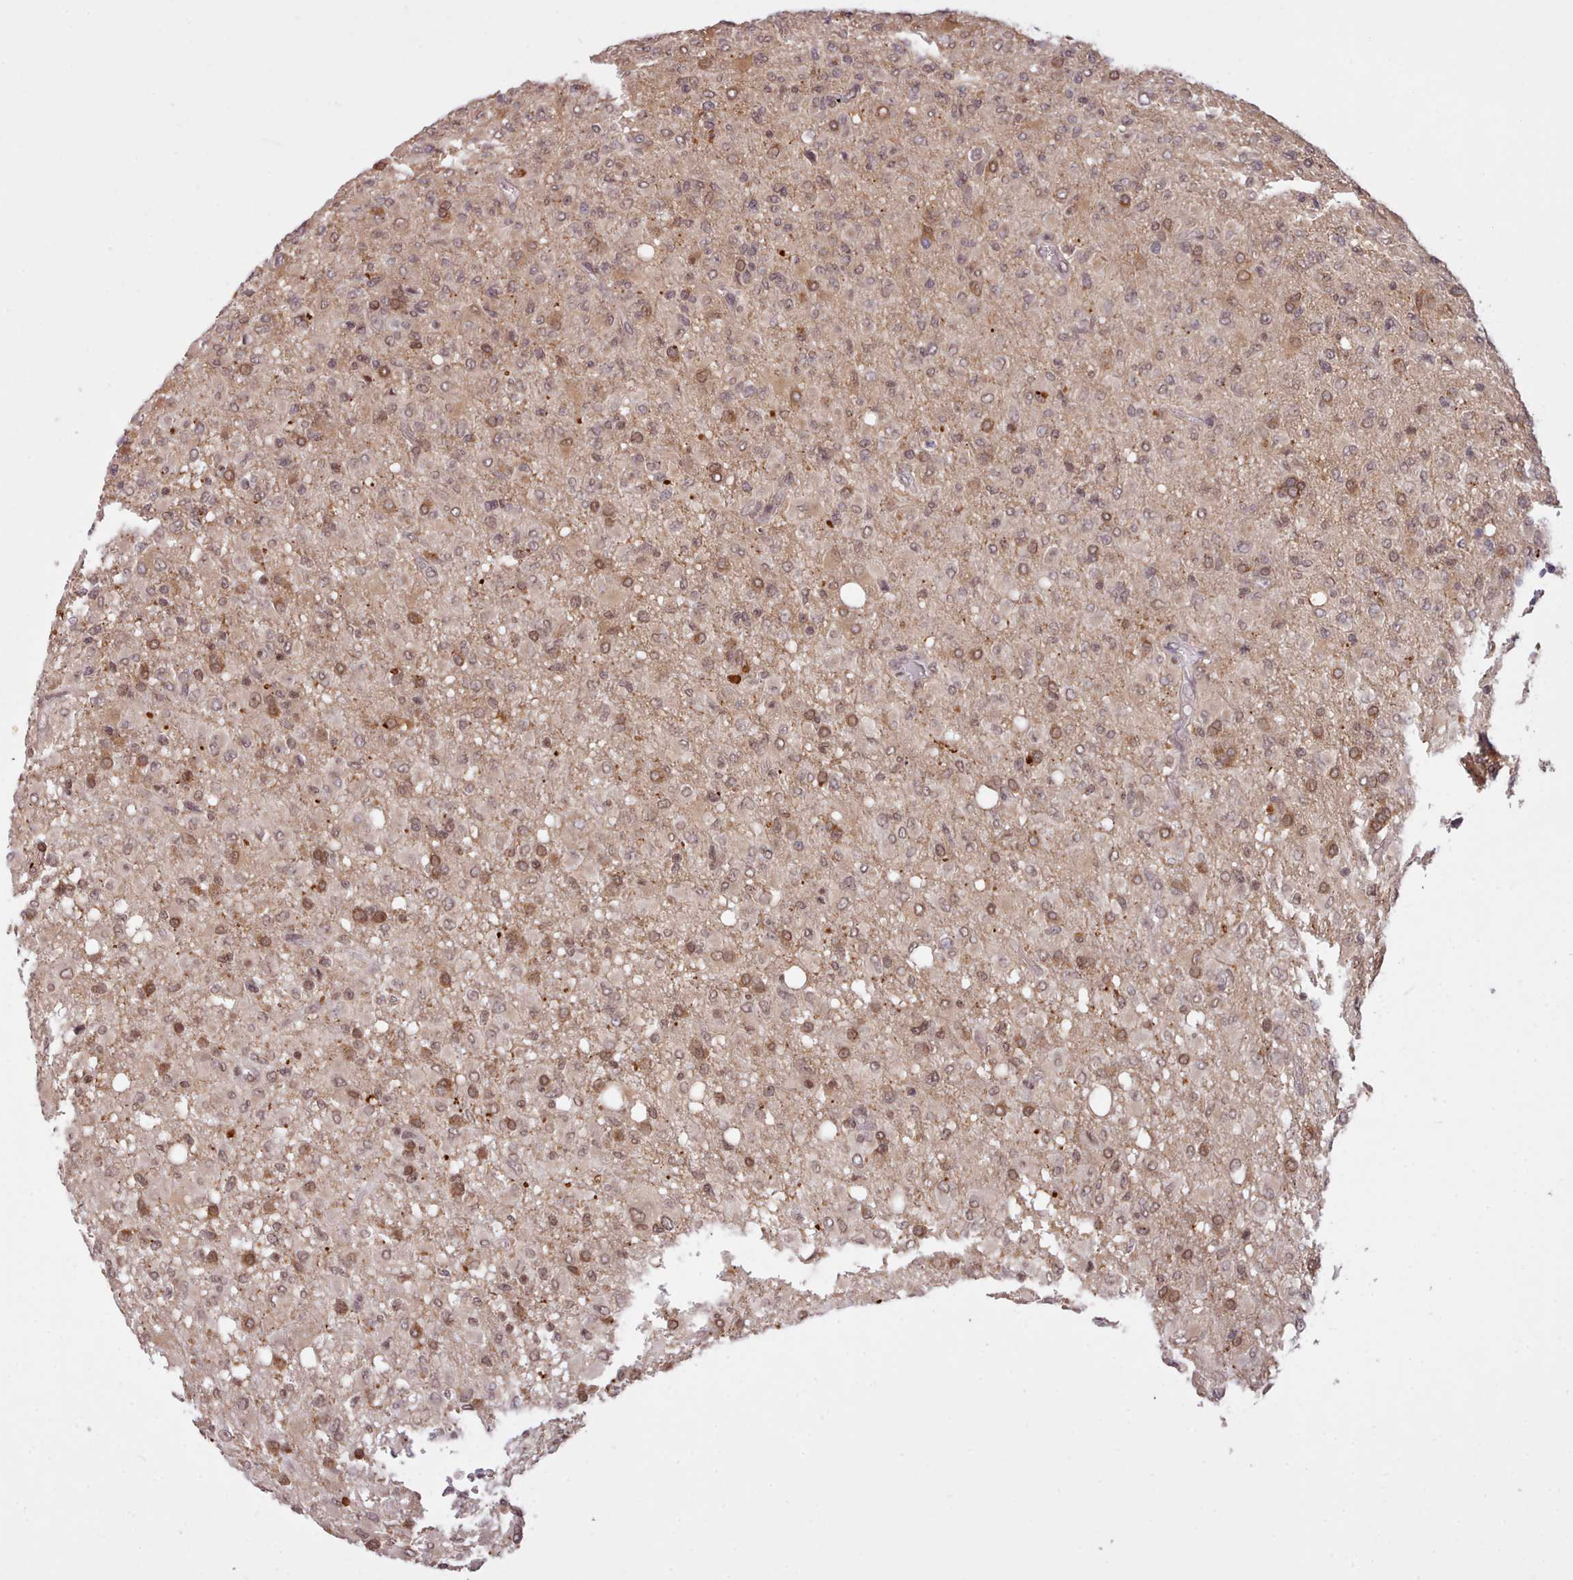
{"staining": {"intensity": "moderate", "quantity": "25%-75%", "location": "cytoplasmic/membranous,nuclear"}, "tissue": "glioma", "cell_type": "Tumor cells", "image_type": "cancer", "snomed": [{"axis": "morphology", "description": "Glioma, malignant, High grade"}, {"axis": "topography", "description": "Brain"}], "caption": "Protein staining of malignant glioma (high-grade) tissue shows moderate cytoplasmic/membranous and nuclear staining in about 25%-75% of tumor cells. Using DAB (3,3'-diaminobenzidine) (brown) and hematoxylin (blue) stains, captured at high magnification using brightfield microscopy.", "gene": "ARL17A", "patient": {"sex": "female", "age": 57}}